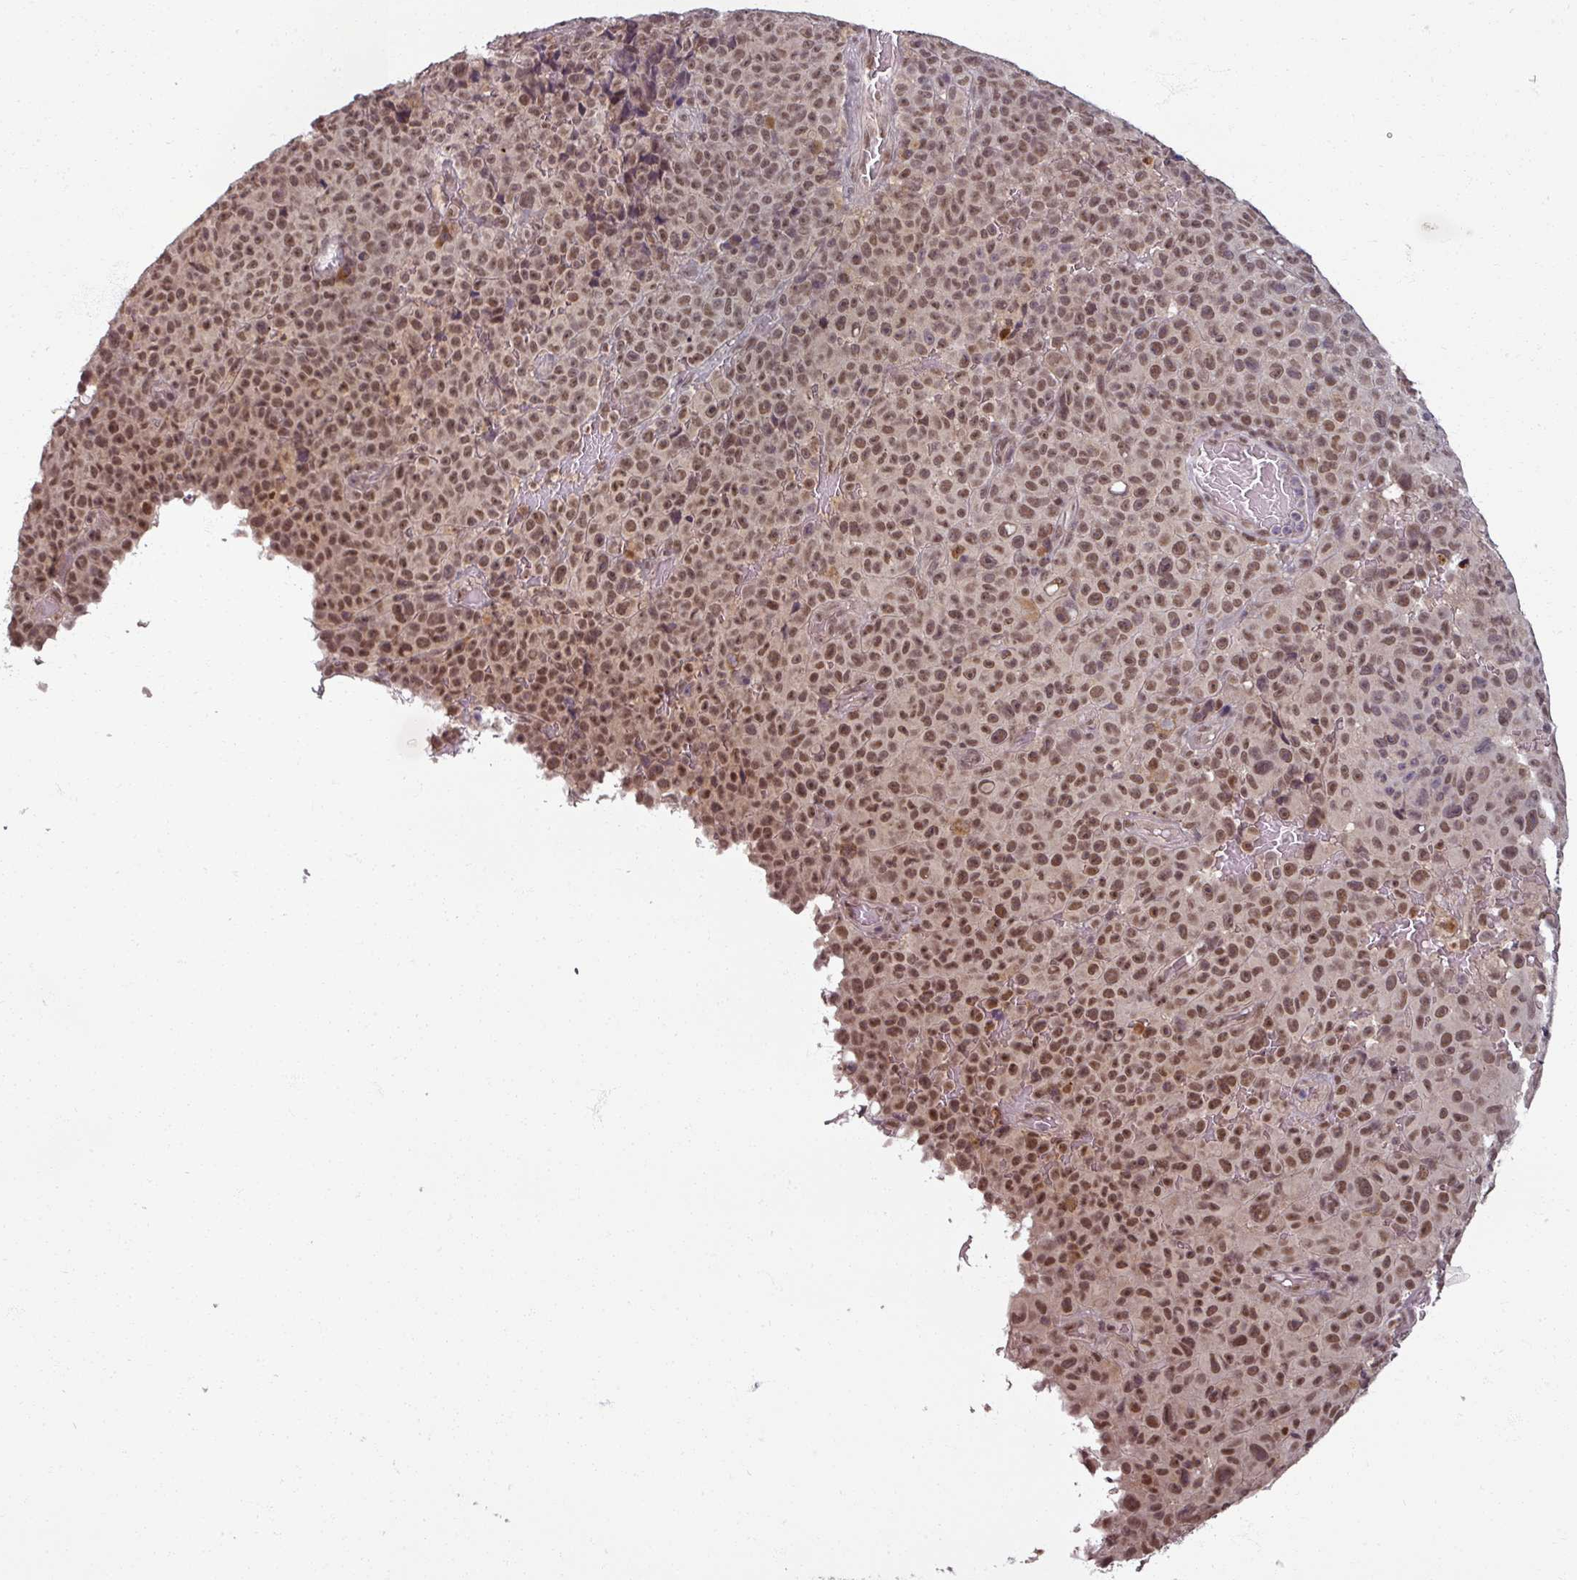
{"staining": {"intensity": "moderate", "quantity": ">75%", "location": "nuclear"}, "tissue": "melanoma", "cell_type": "Tumor cells", "image_type": "cancer", "snomed": [{"axis": "morphology", "description": "Malignant melanoma, NOS"}, {"axis": "topography", "description": "Skin"}], "caption": "This is a micrograph of IHC staining of melanoma, which shows moderate staining in the nuclear of tumor cells.", "gene": "POLR2G", "patient": {"sex": "female", "age": 82}}